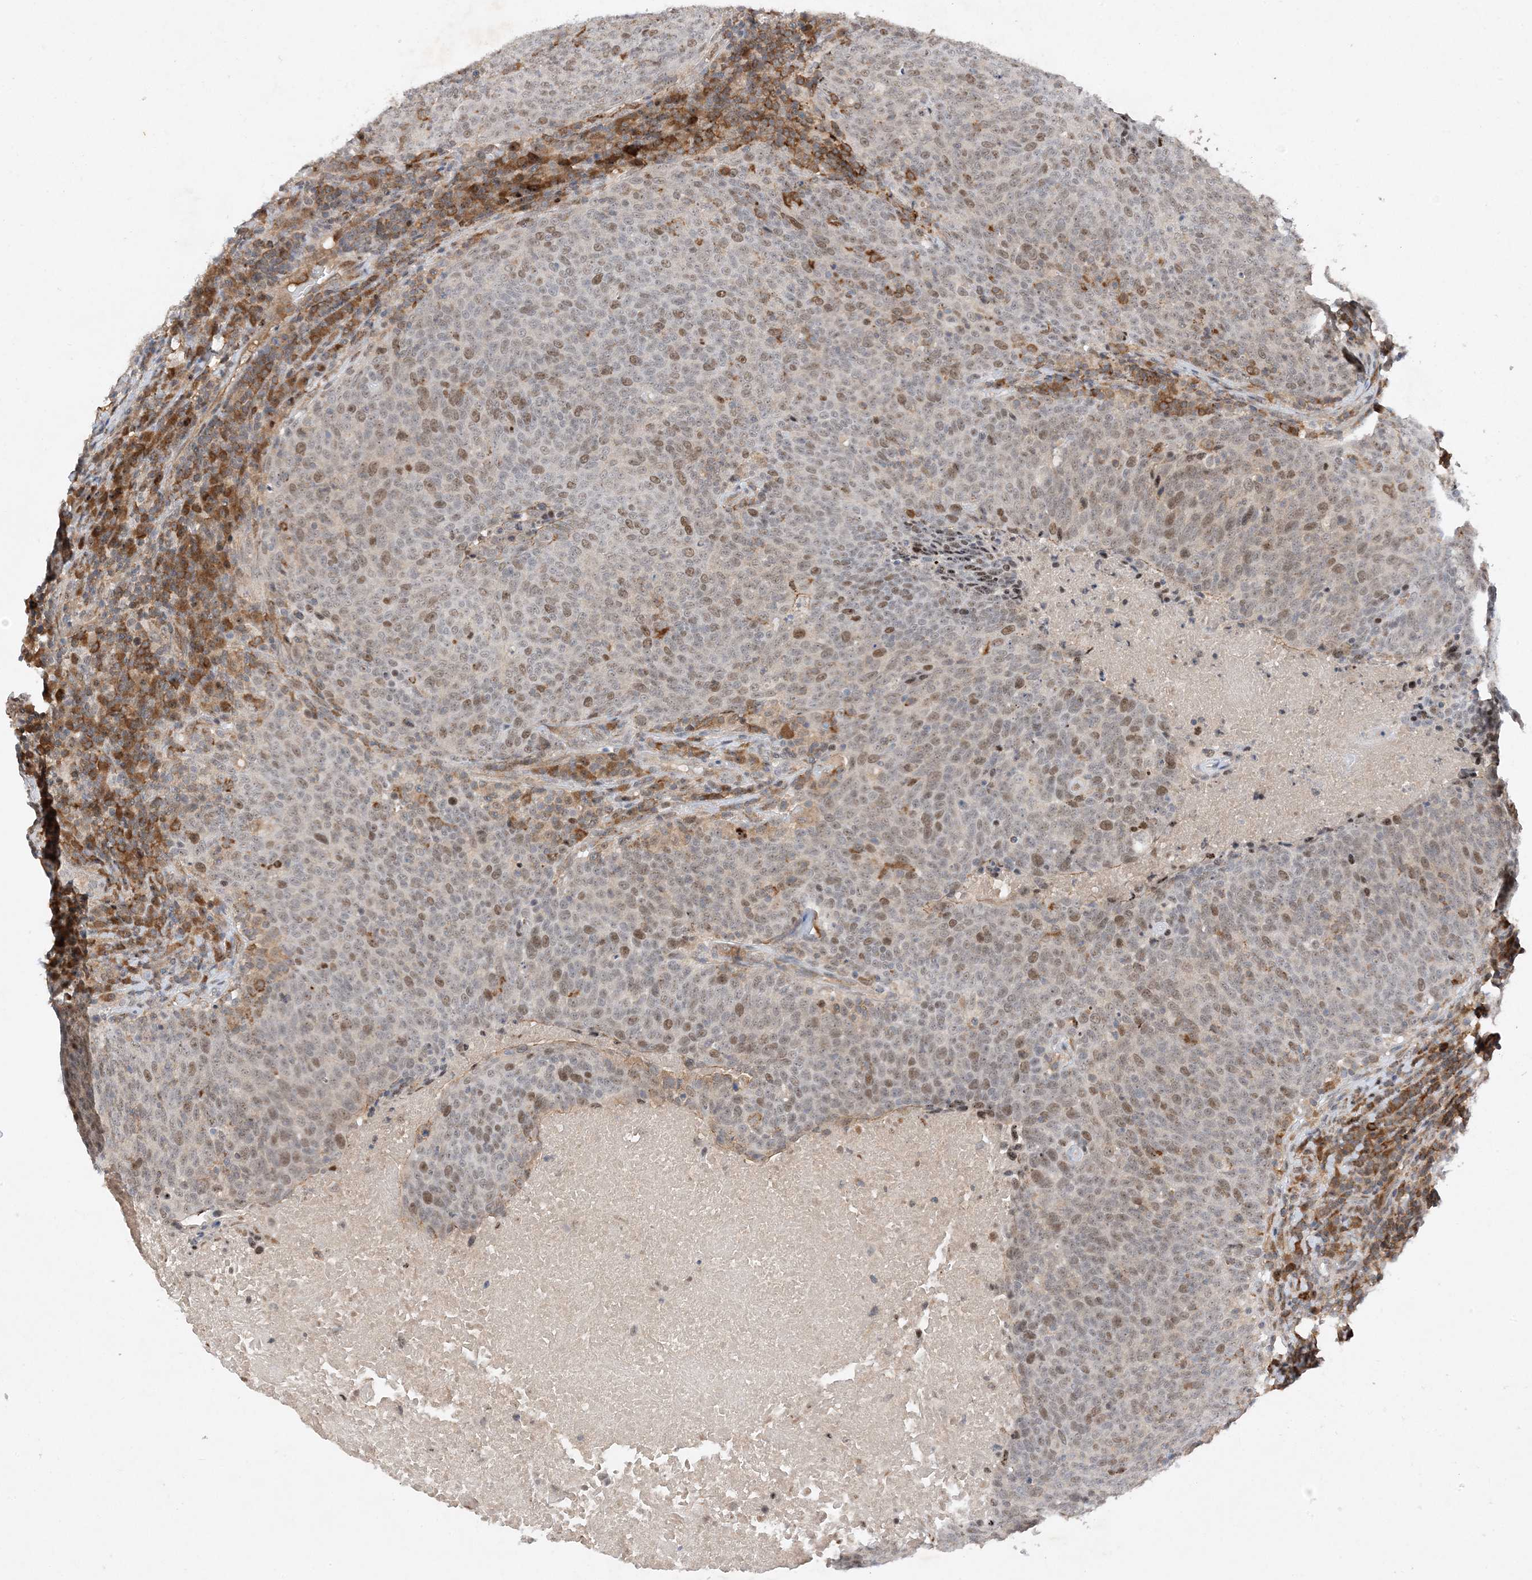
{"staining": {"intensity": "moderate", "quantity": "25%-75%", "location": "nuclear"}, "tissue": "head and neck cancer", "cell_type": "Tumor cells", "image_type": "cancer", "snomed": [{"axis": "morphology", "description": "Squamous cell carcinoma, NOS"}, {"axis": "morphology", "description": "Squamous cell carcinoma, metastatic, NOS"}, {"axis": "topography", "description": "Lymph node"}, {"axis": "topography", "description": "Head-Neck"}], "caption": "Immunohistochemical staining of head and neck metastatic squamous cell carcinoma reveals medium levels of moderate nuclear protein expression in approximately 25%-75% of tumor cells.", "gene": "MAST3", "patient": {"sex": "male", "age": 62}}